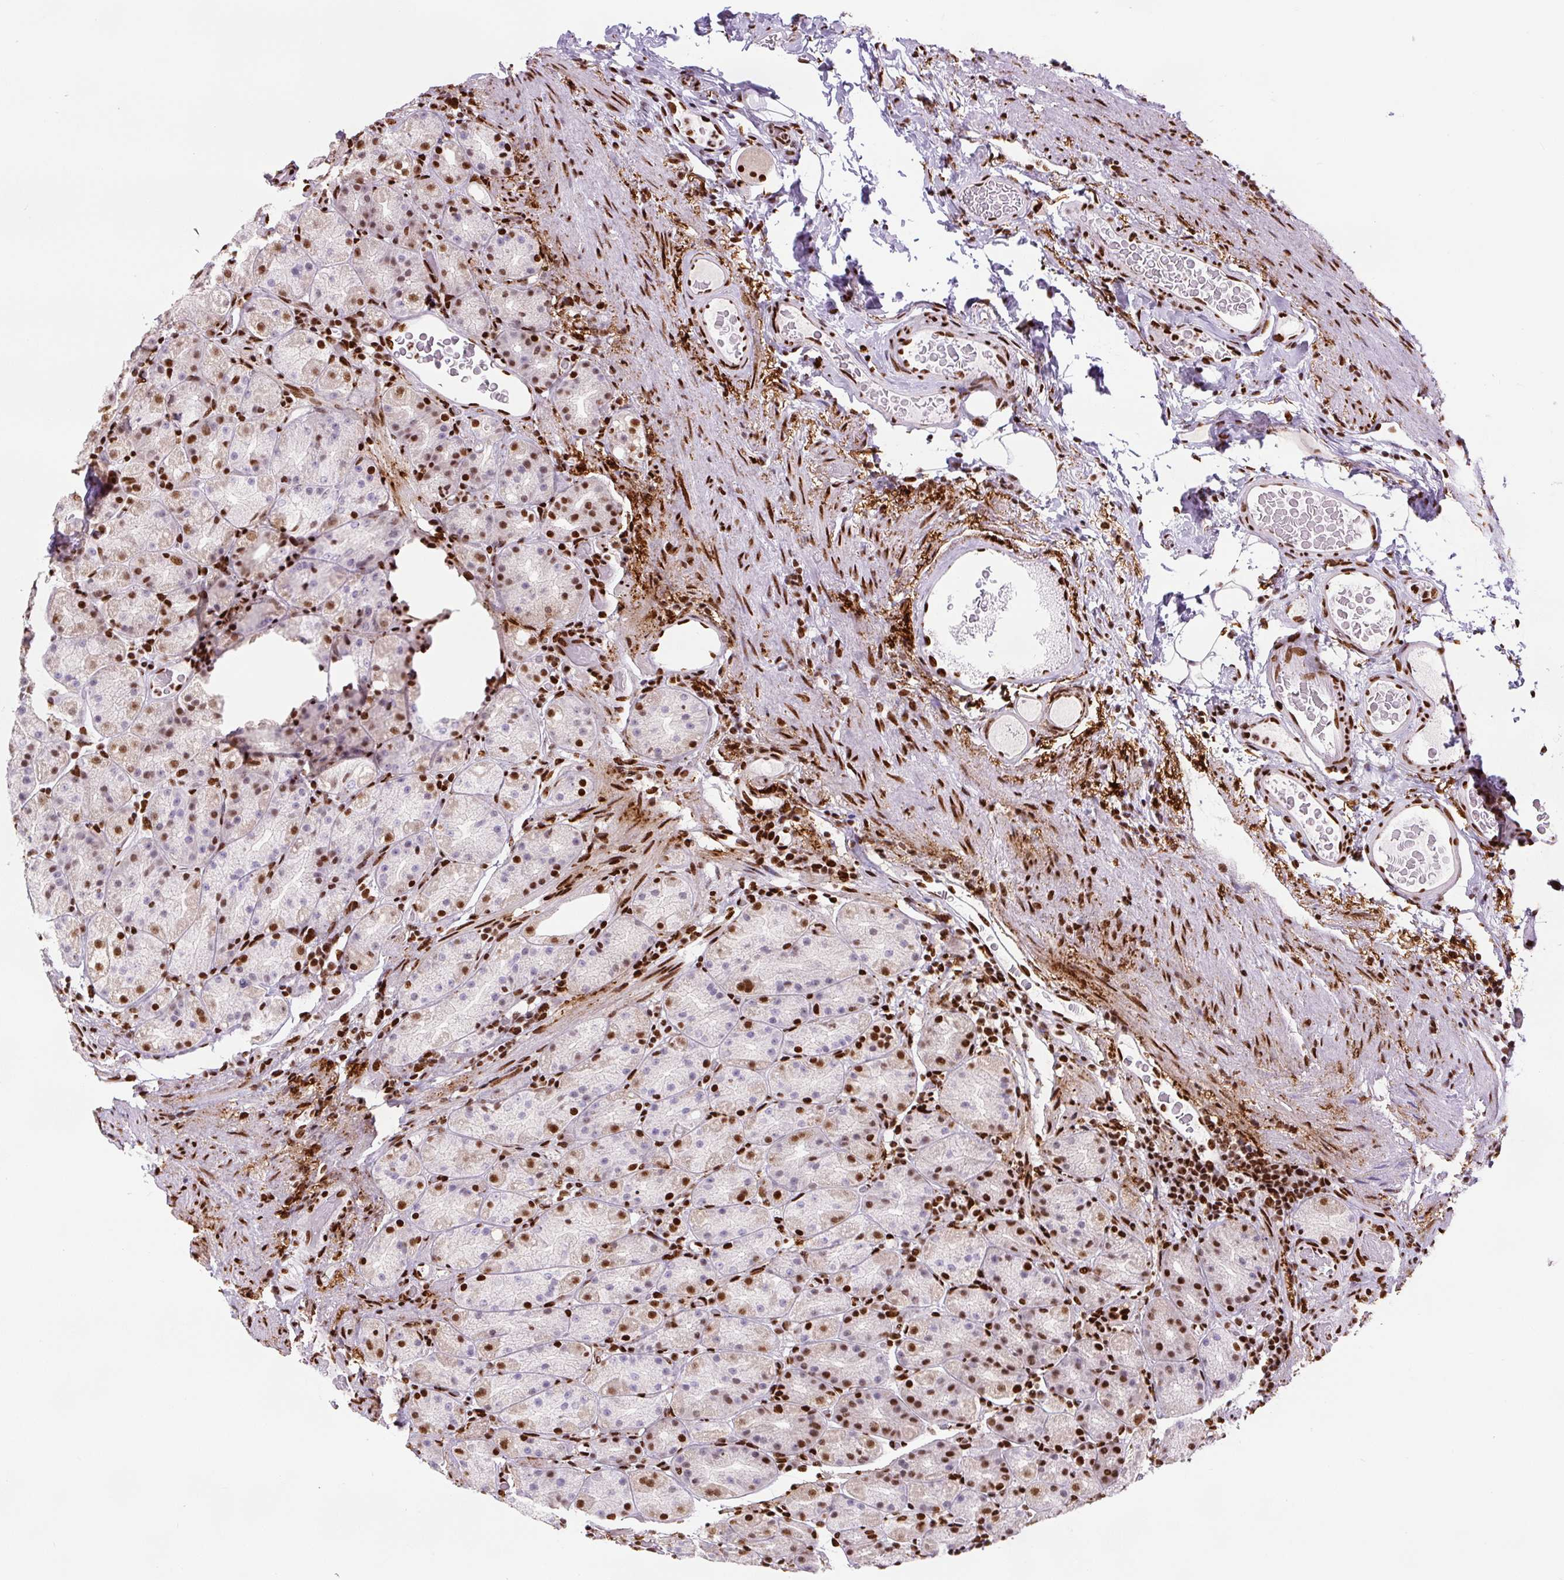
{"staining": {"intensity": "strong", "quantity": ">75%", "location": "nuclear"}, "tissue": "stomach", "cell_type": "Glandular cells", "image_type": "normal", "snomed": [{"axis": "morphology", "description": "Normal tissue, NOS"}, {"axis": "topography", "description": "Stomach, upper"}, {"axis": "topography", "description": "Stomach"}], "caption": "A high-resolution micrograph shows immunohistochemistry staining of benign stomach, which displays strong nuclear staining in about >75% of glandular cells.", "gene": "FUS", "patient": {"sex": "male", "age": 68}}